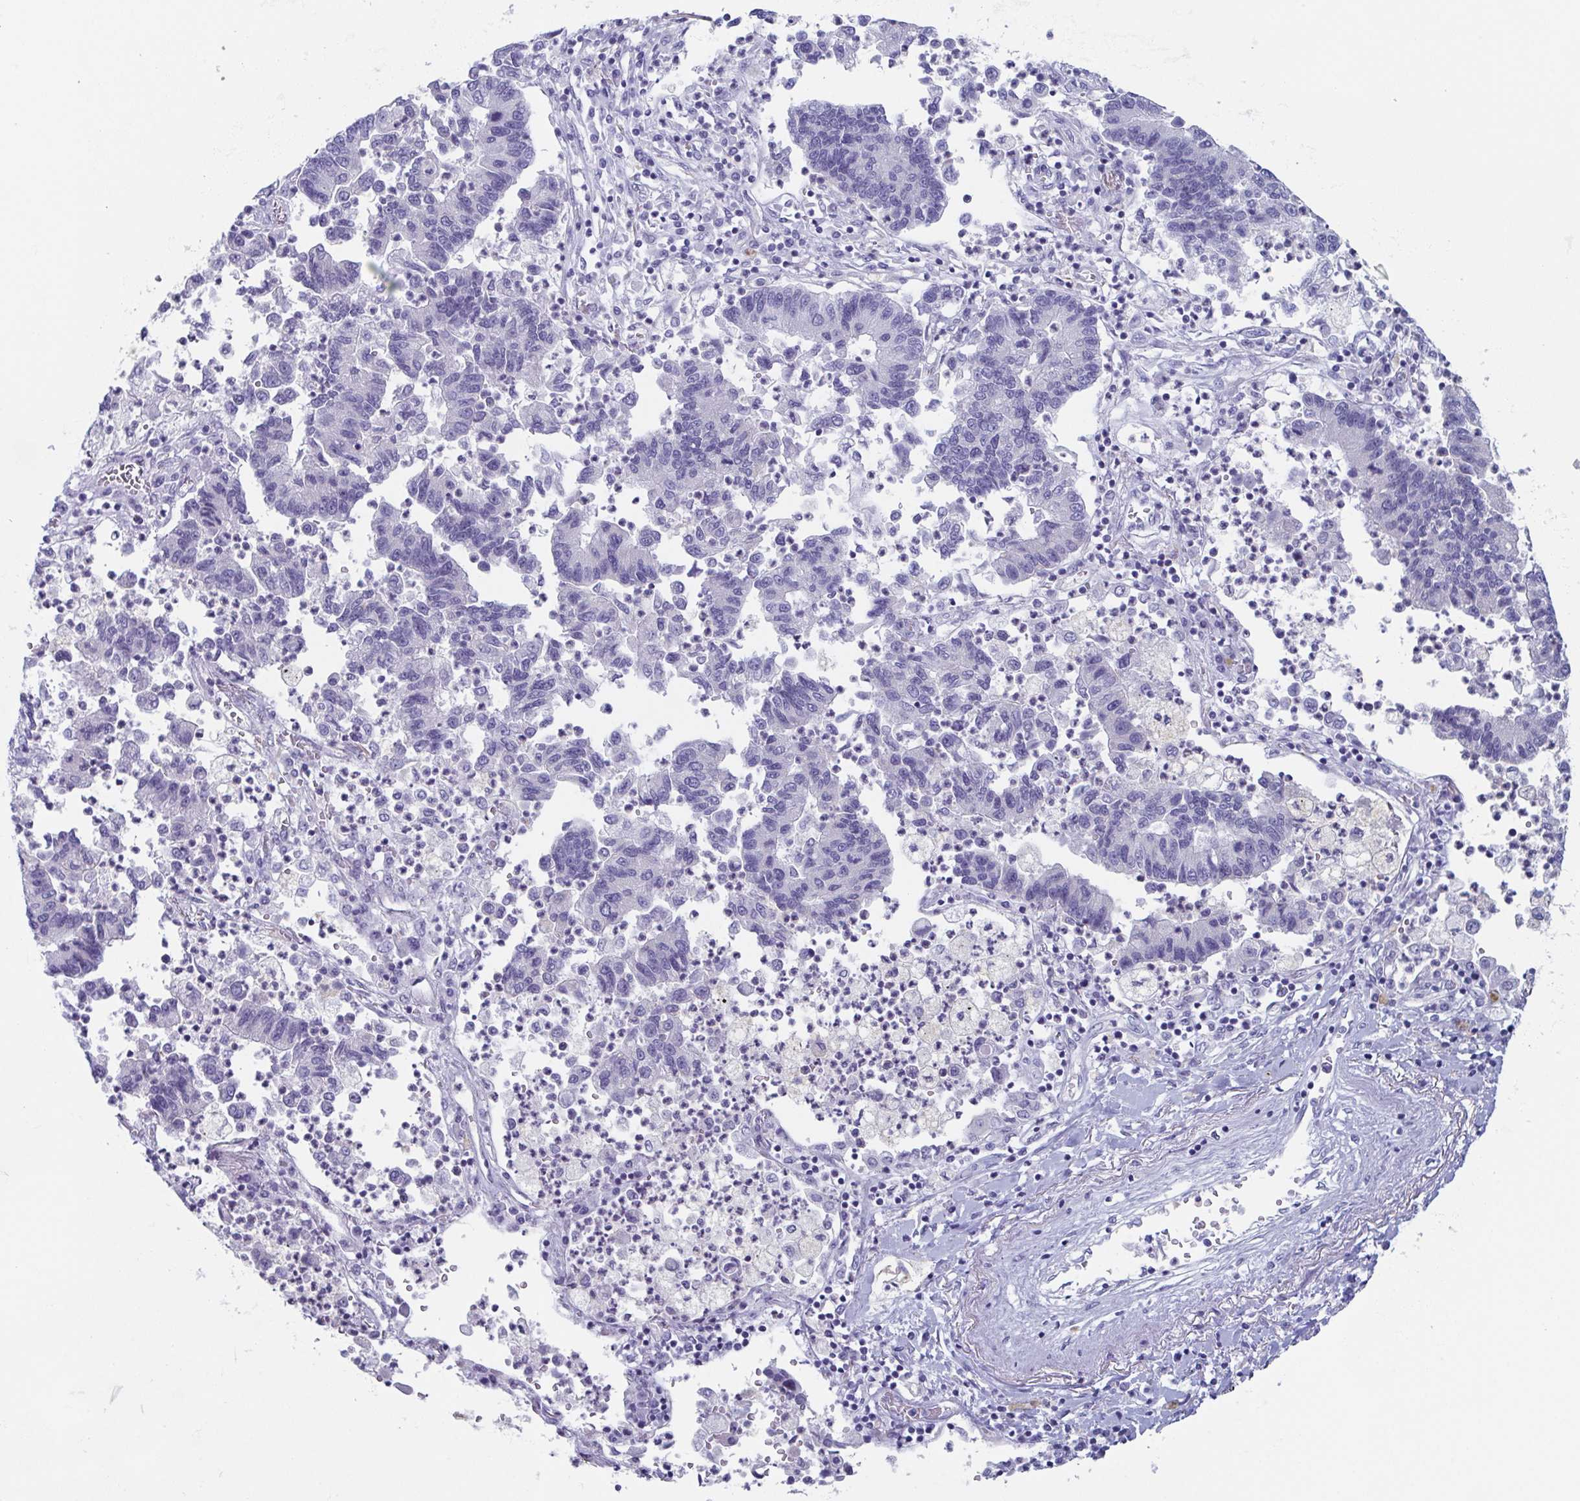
{"staining": {"intensity": "negative", "quantity": "none", "location": "none"}, "tissue": "lung cancer", "cell_type": "Tumor cells", "image_type": "cancer", "snomed": [{"axis": "morphology", "description": "Adenocarcinoma, NOS"}, {"axis": "topography", "description": "Lung"}], "caption": "Lung adenocarcinoma stained for a protein using immunohistochemistry reveals no expression tumor cells.", "gene": "LYRM2", "patient": {"sex": "female", "age": 57}}